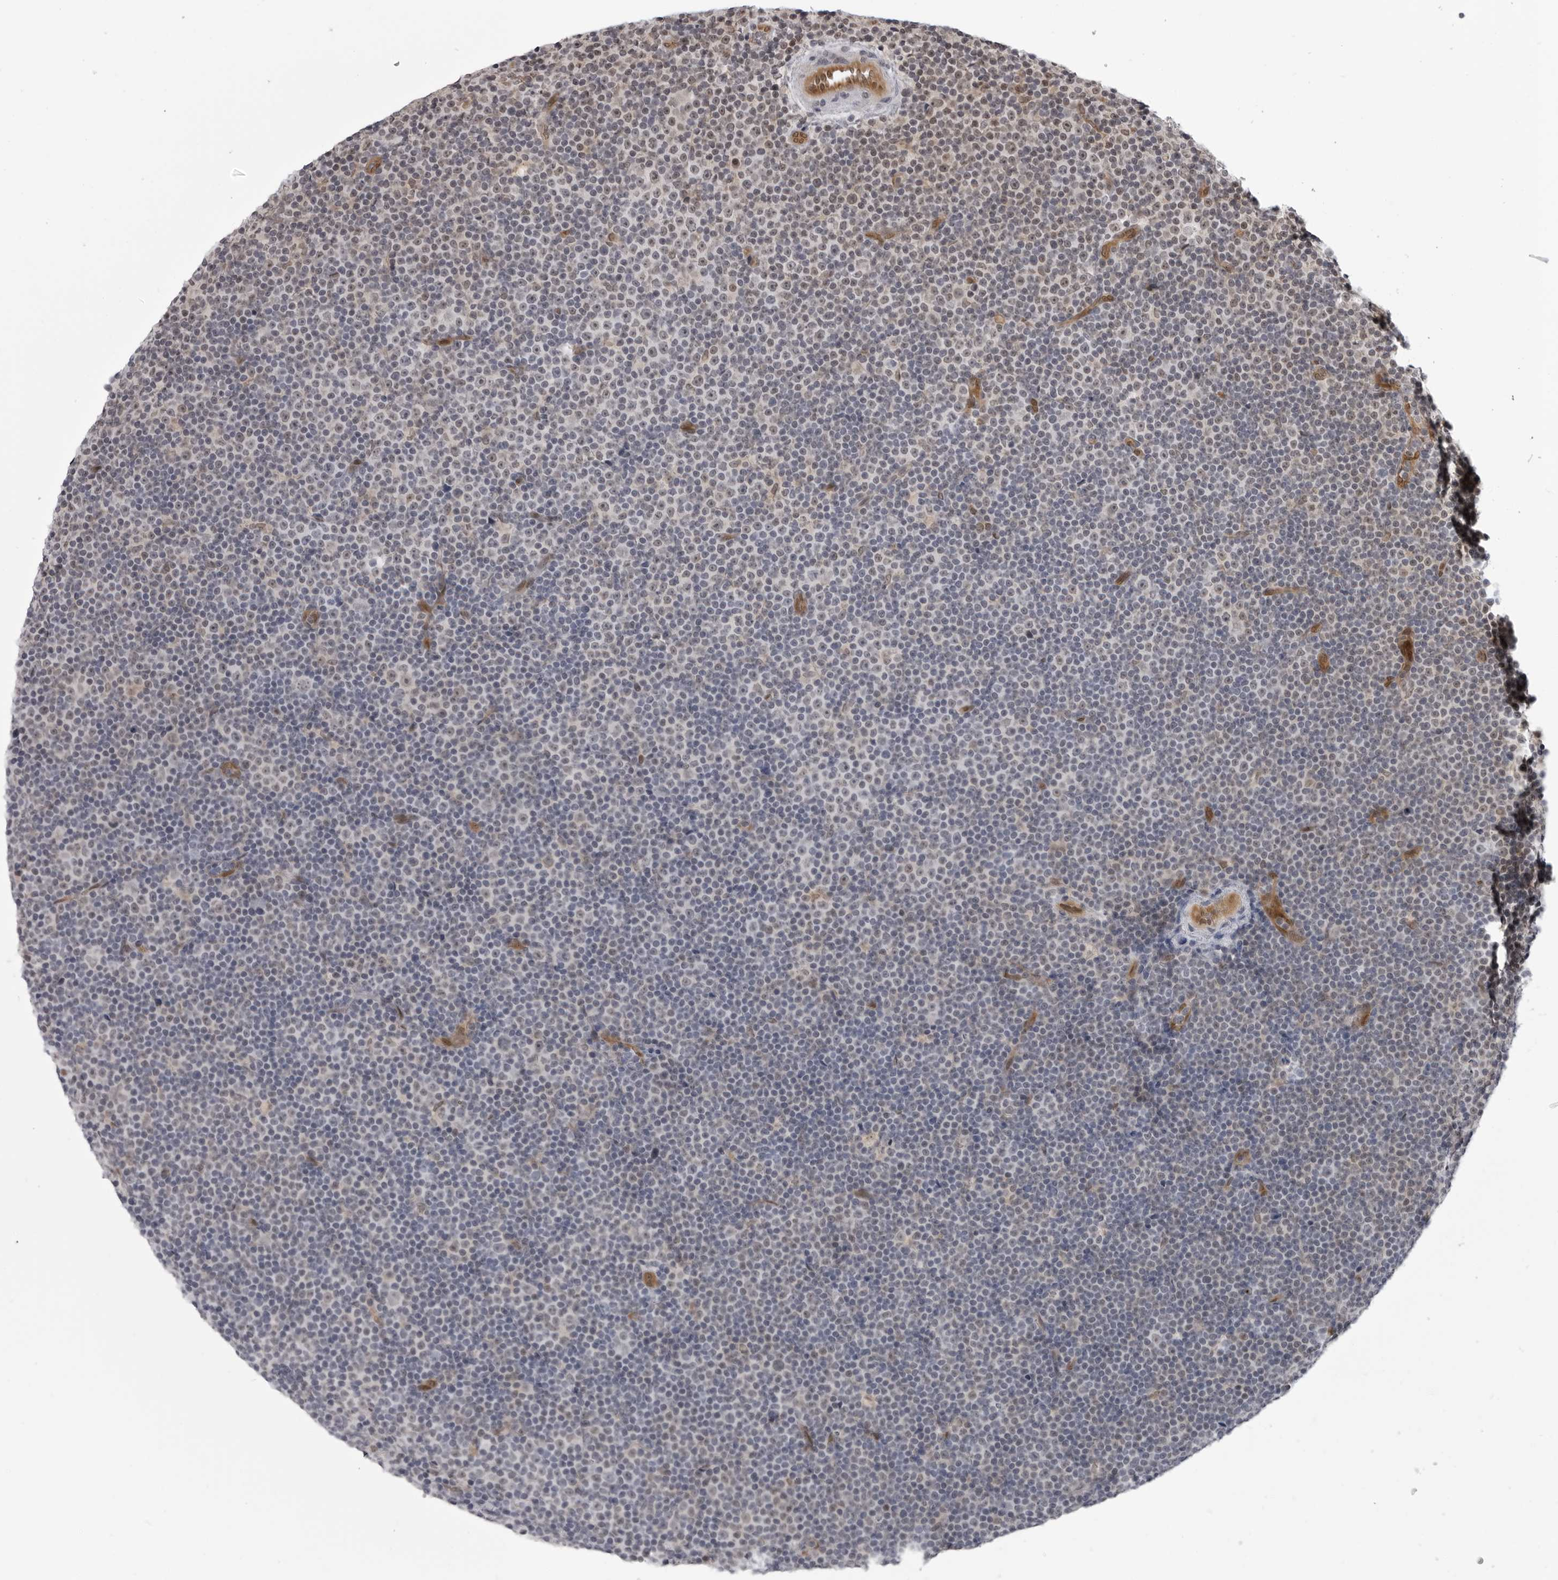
{"staining": {"intensity": "weak", "quantity": "<25%", "location": "nuclear"}, "tissue": "lymphoma", "cell_type": "Tumor cells", "image_type": "cancer", "snomed": [{"axis": "morphology", "description": "Malignant lymphoma, non-Hodgkin's type, Low grade"}, {"axis": "topography", "description": "Lymph node"}], "caption": "A high-resolution image shows immunohistochemistry staining of lymphoma, which exhibits no significant positivity in tumor cells.", "gene": "MAPK12", "patient": {"sex": "female", "age": 67}}